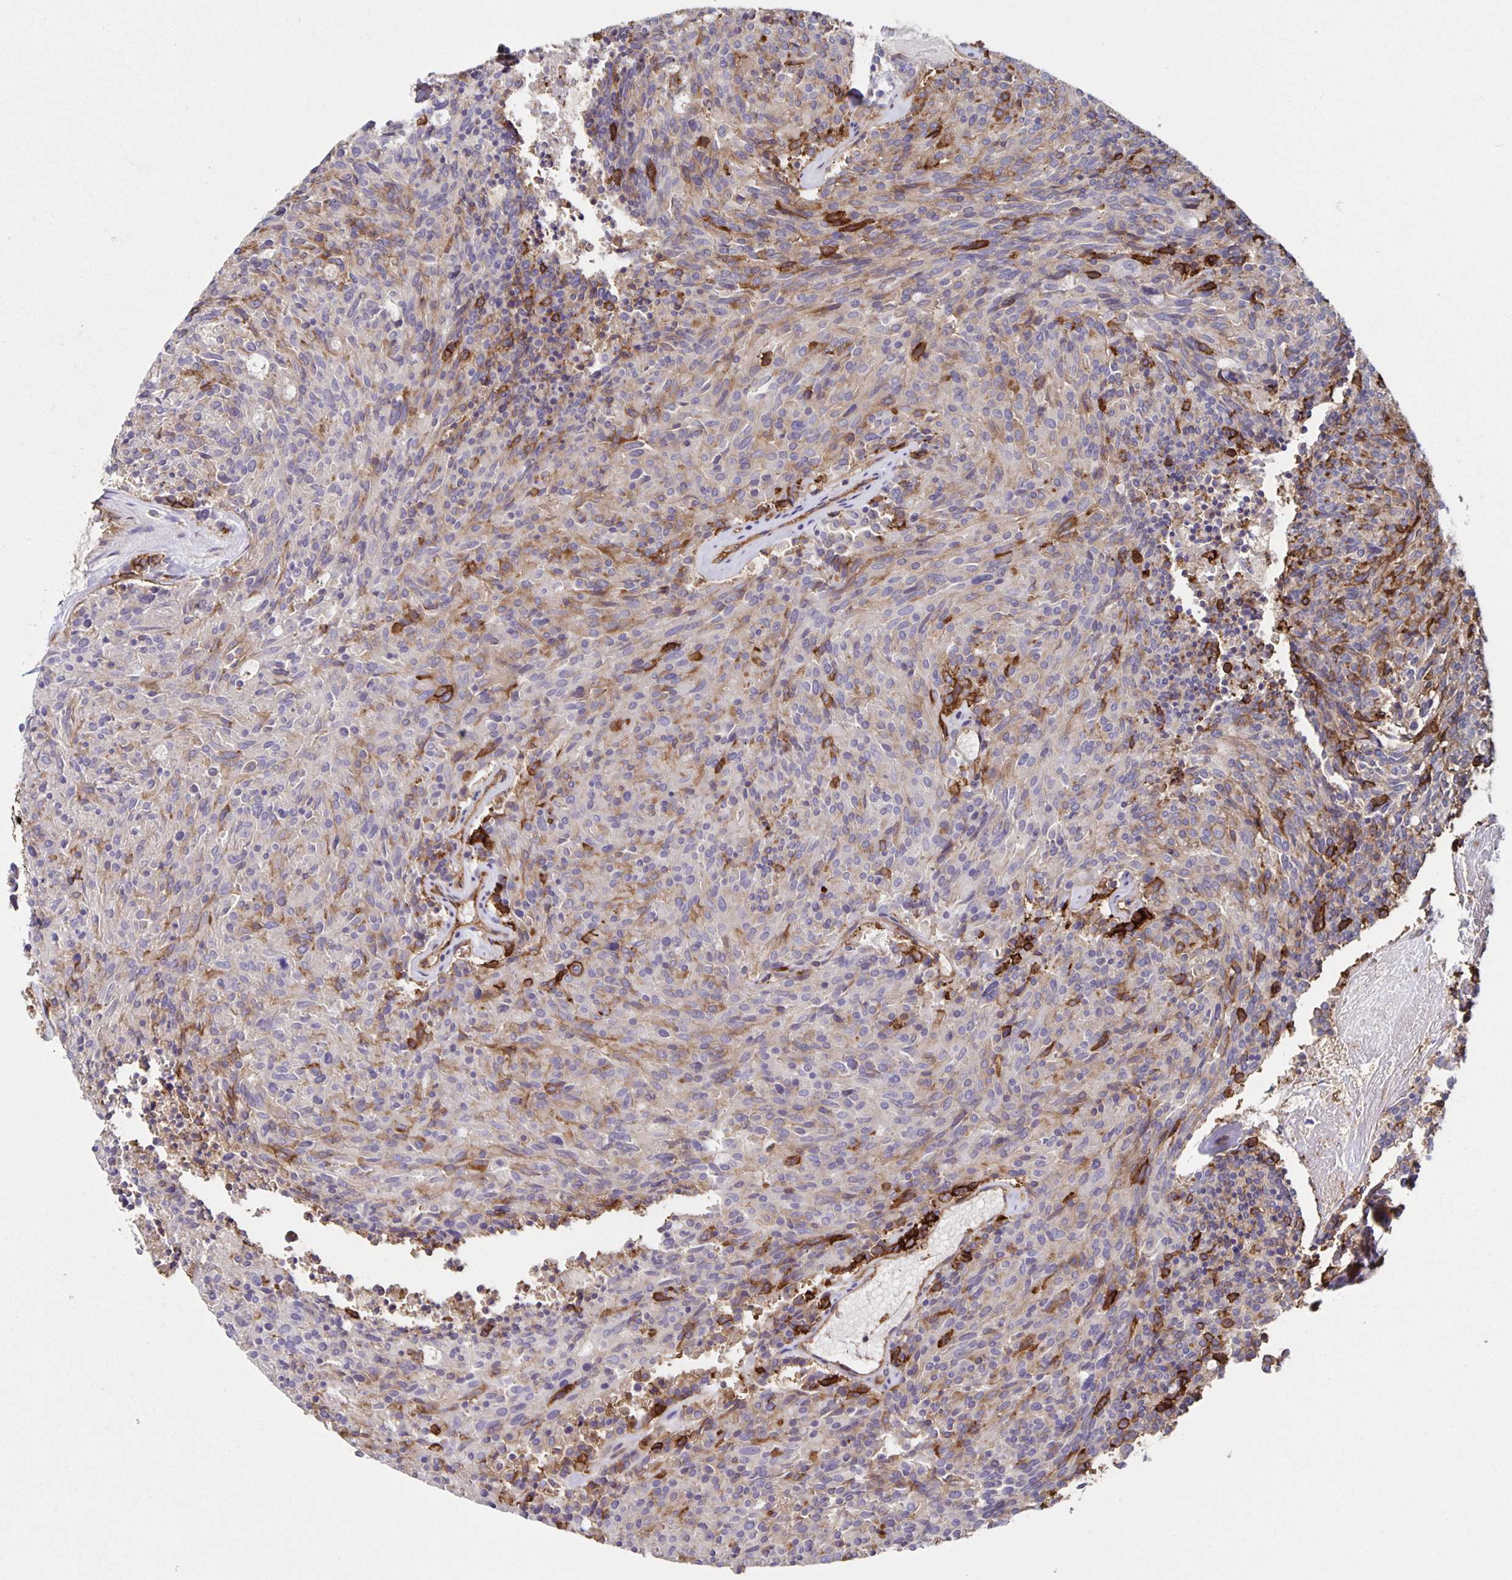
{"staining": {"intensity": "strong", "quantity": "<25%", "location": "cytoplasmic/membranous"}, "tissue": "carcinoid", "cell_type": "Tumor cells", "image_type": "cancer", "snomed": [{"axis": "morphology", "description": "Carcinoid, malignant, NOS"}, {"axis": "topography", "description": "Pancreas"}], "caption": "This is a histology image of immunohistochemistry (IHC) staining of carcinoid (malignant), which shows strong expression in the cytoplasmic/membranous of tumor cells.", "gene": "ITGA2", "patient": {"sex": "female", "age": 54}}